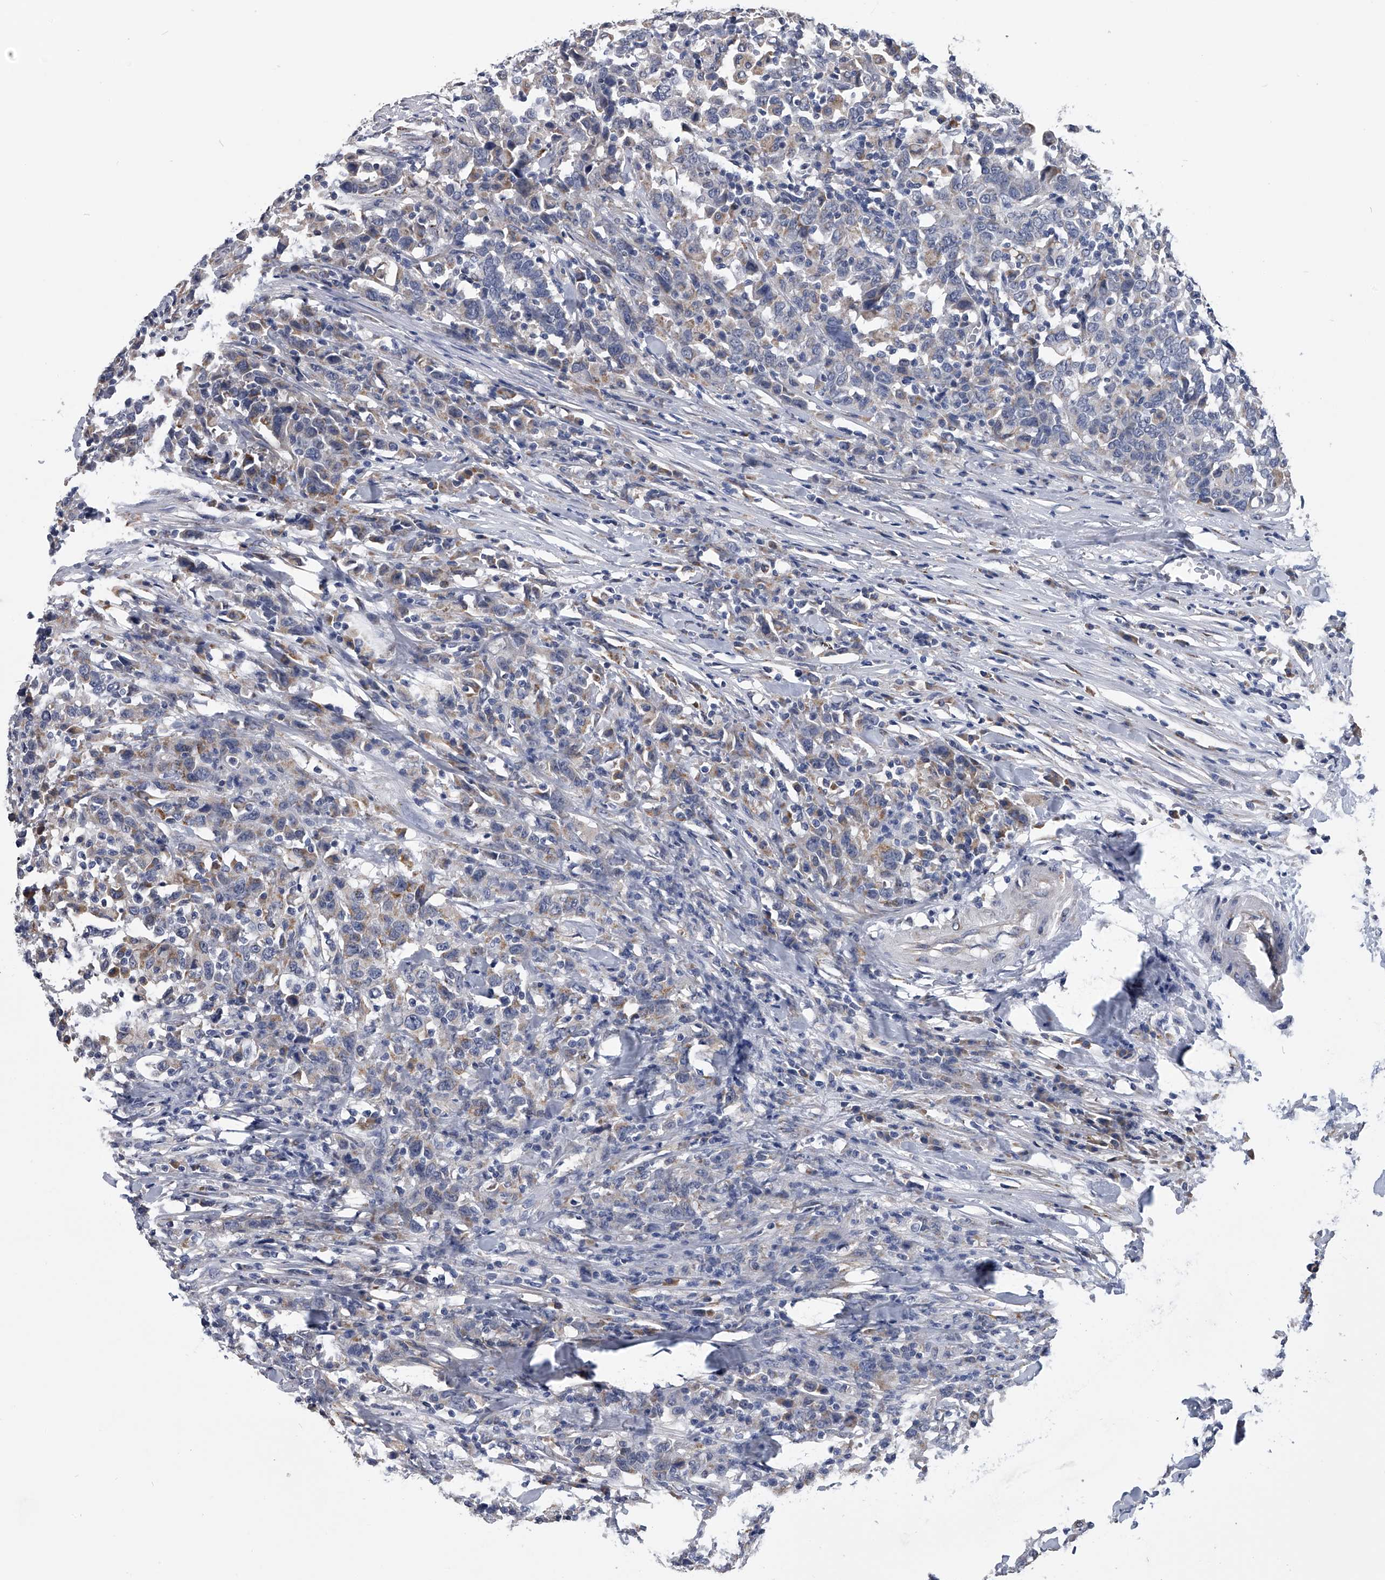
{"staining": {"intensity": "negative", "quantity": "none", "location": "none"}, "tissue": "urothelial cancer", "cell_type": "Tumor cells", "image_type": "cancer", "snomed": [{"axis": "morphology", "description": "Urothelial carcinoma, High grade"}, {"axis": "topography", "description": "Urinary bladder"}], "caption": "This is an IHC histopathology image of urothelial carcinoma (high-grade). There is no positivity in tumor cells.", "gene": "OAT", "patient": {"sex": "male", "age": 61}}